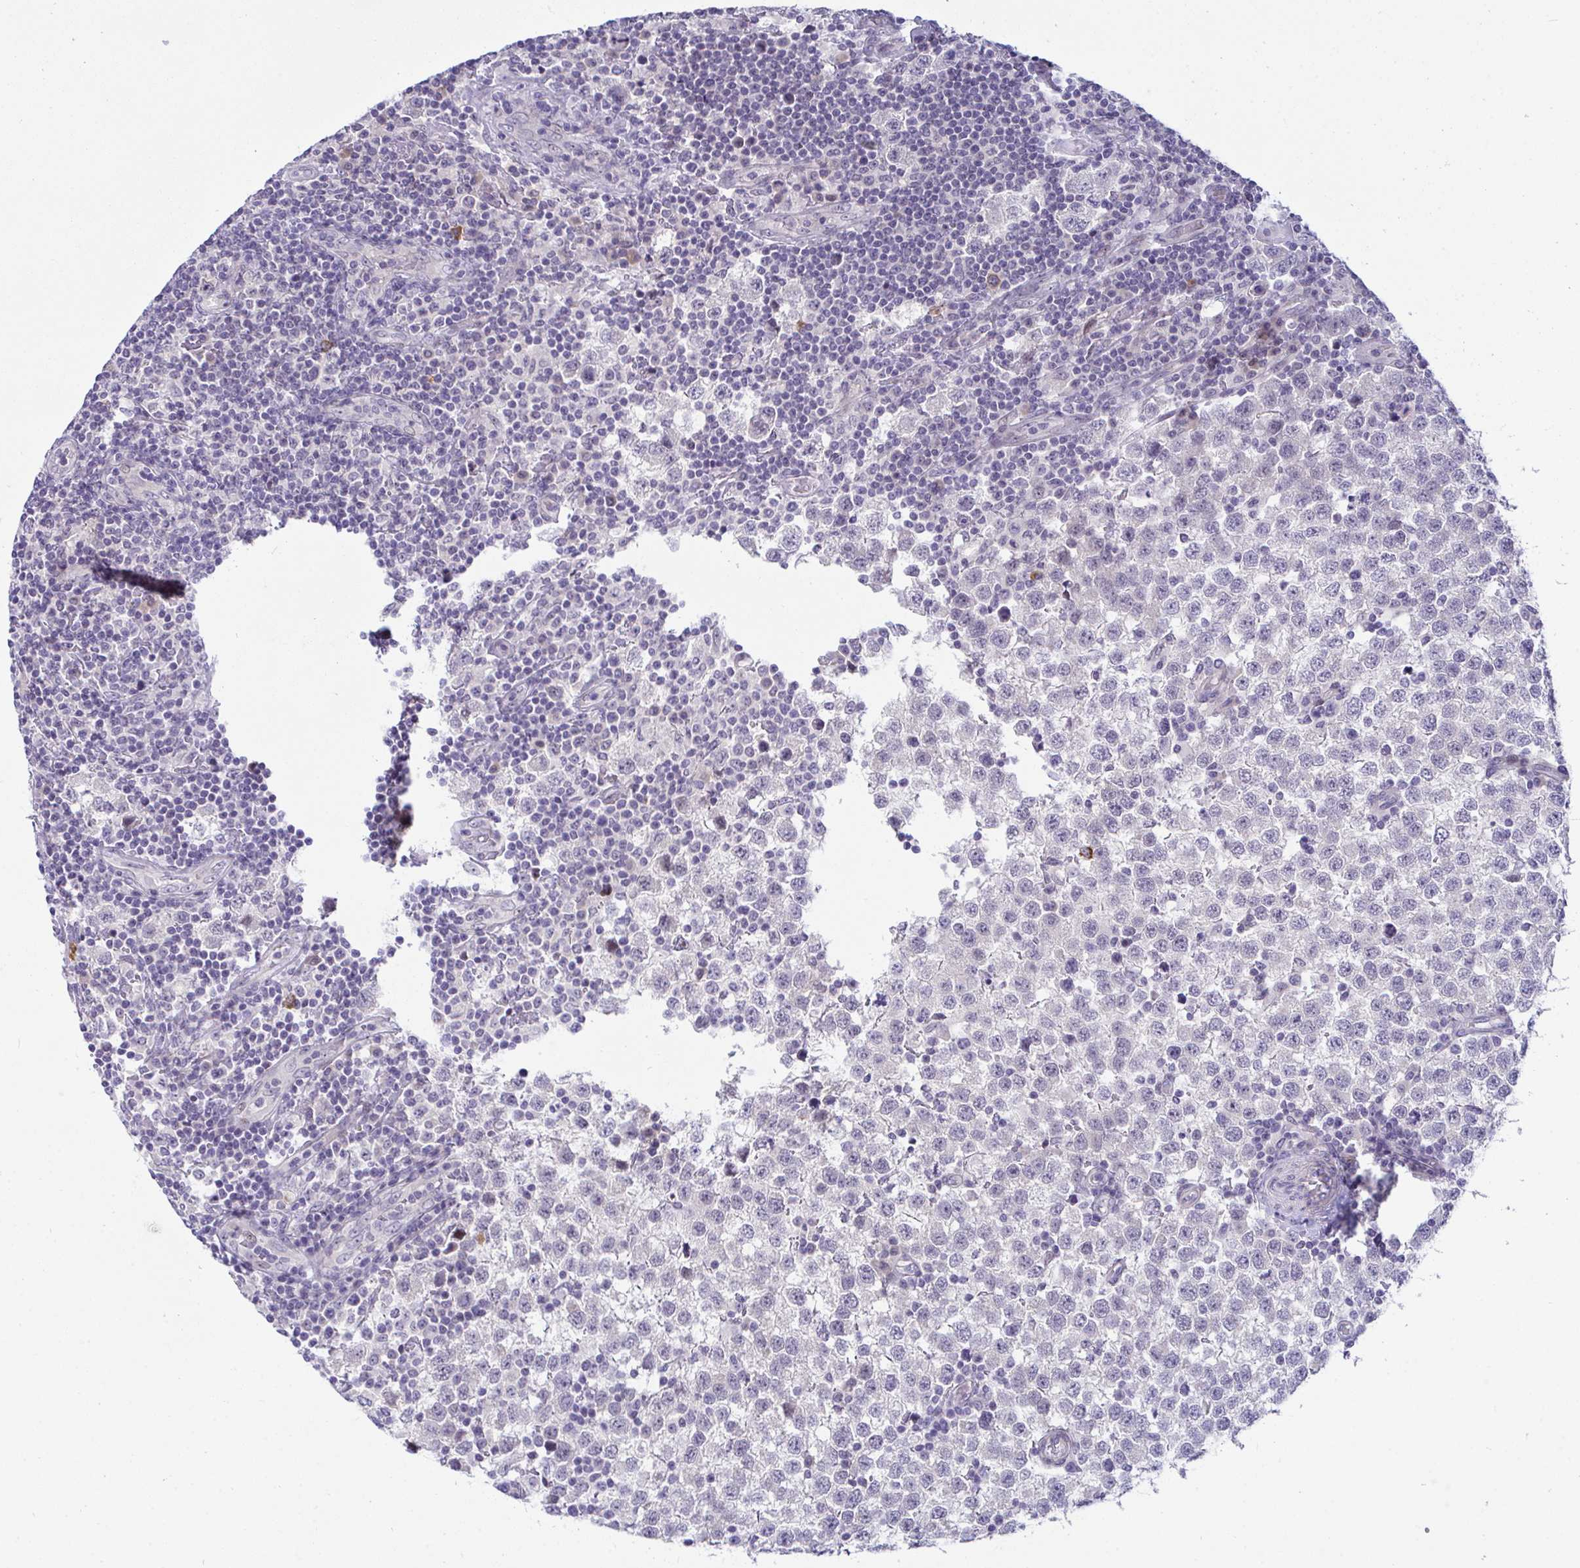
{"staining": {"intensity": "negative", "quantity": "none", "location": "none"}, "tissue": "testis cancer", "cell_type": "Tumor cells", "image_type": "cancer", "snomed": [{"axis": "morphology", "description": "Seminoma, NOS"}, {"axis": "topography", "description": "Testis"}], "caption": "Micrograph shows no protein expression in tumor cells of seminoma (testis) tissue.", "gene": "USP35", "patient": {"sex": "male", "age": 34}}